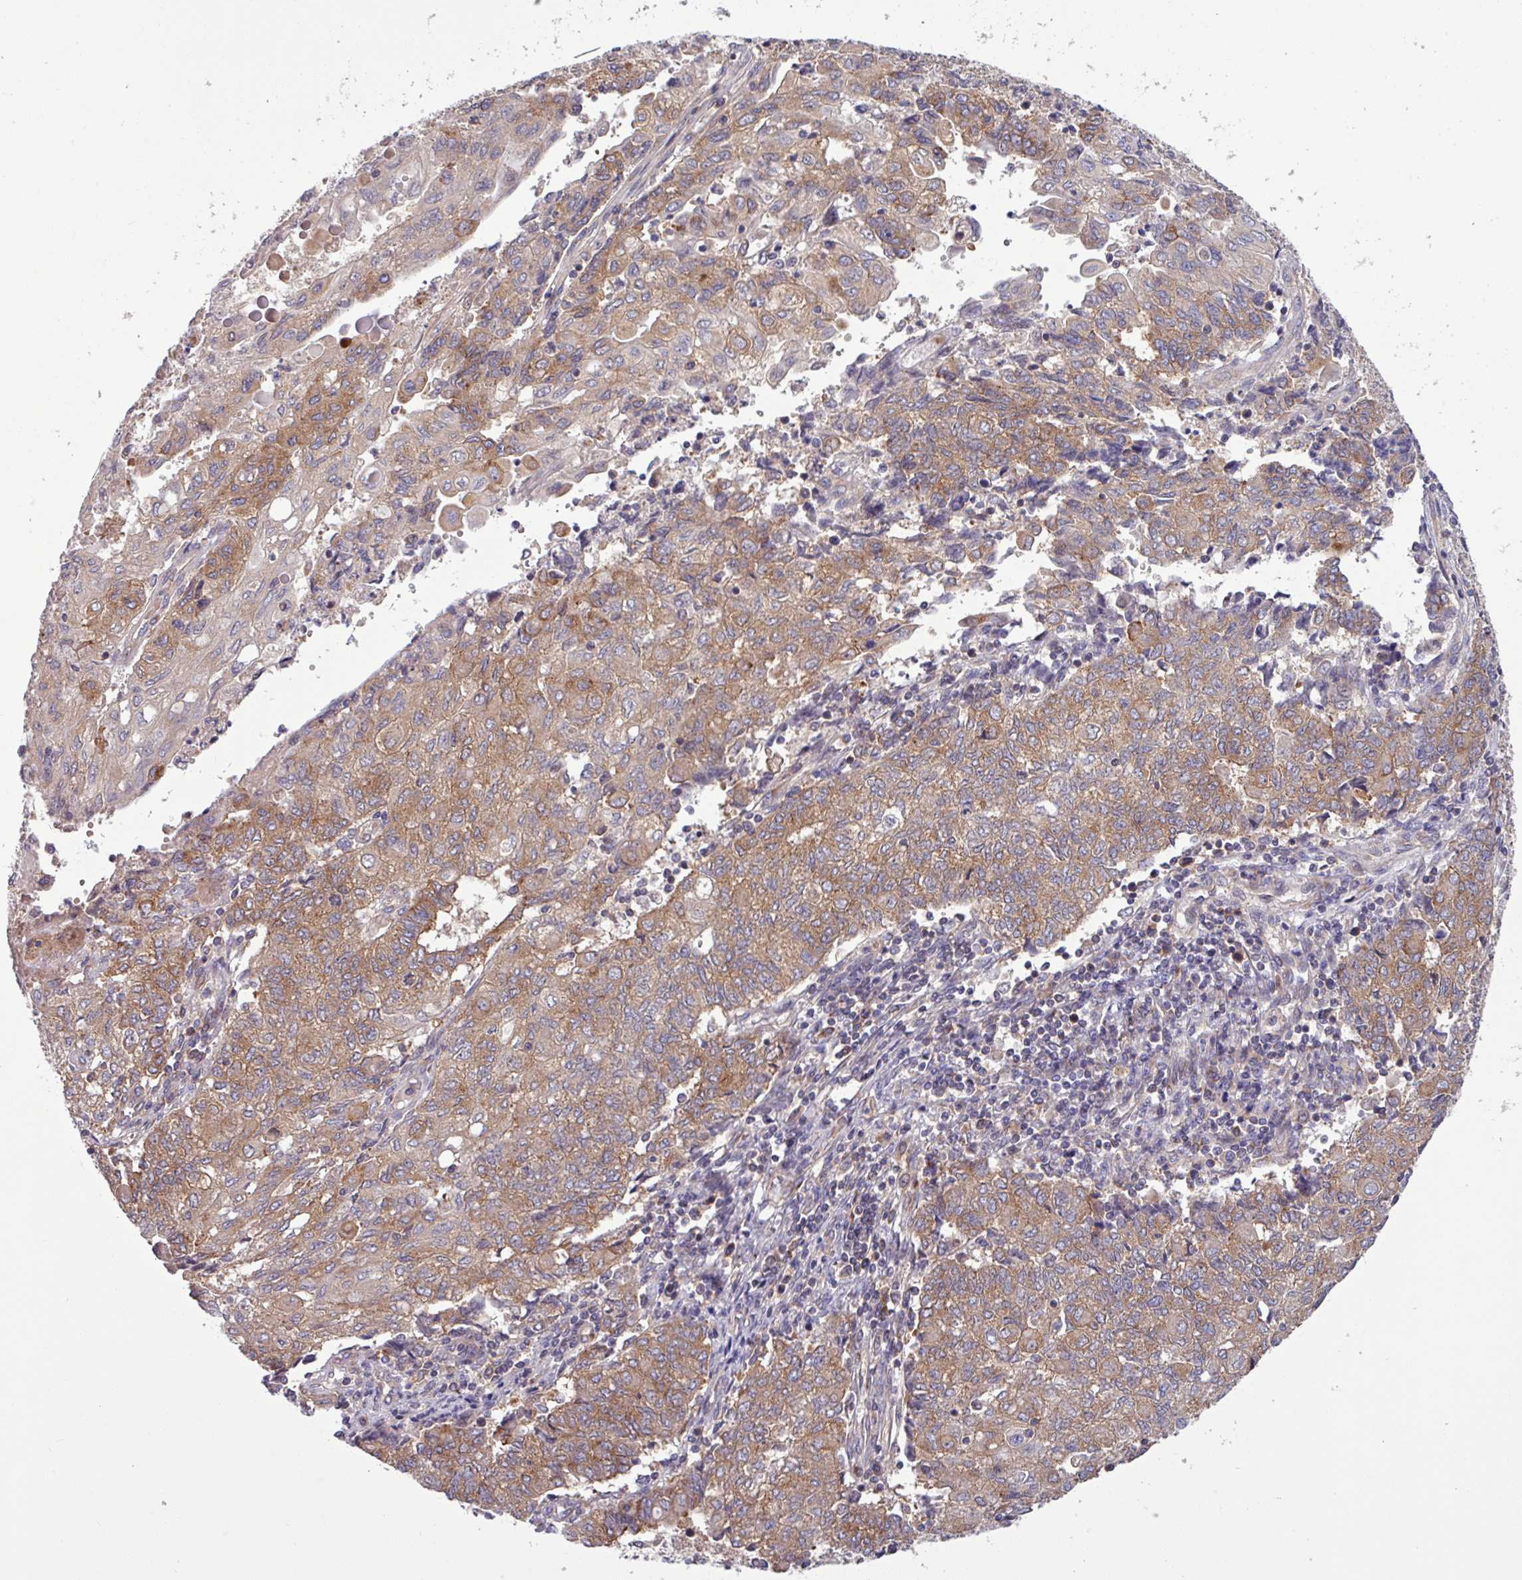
{"staining": {"intensity": "moderate", "quantity": "25%-75%", "location": "cytoplasmic/membranous"}, "tissue": "endometrial cancer", "cell_type": "Tumor cells", "image_type": "cancer", "snomed": [{"axis": "morphology", "description": "Adenocarcinoma, NOS"}, {"axis": "topography", "description": "Endometrium"}], "caption": "This photomicrograph exhibits IHC staining of human endometrial cancer (adenocarcinoma), with medium moderate cytoplasmic/membranous staining in about 25%-75% of tumor cells.", "gene": "LSM12", "patient": {"sex": "female", "age": 54}}